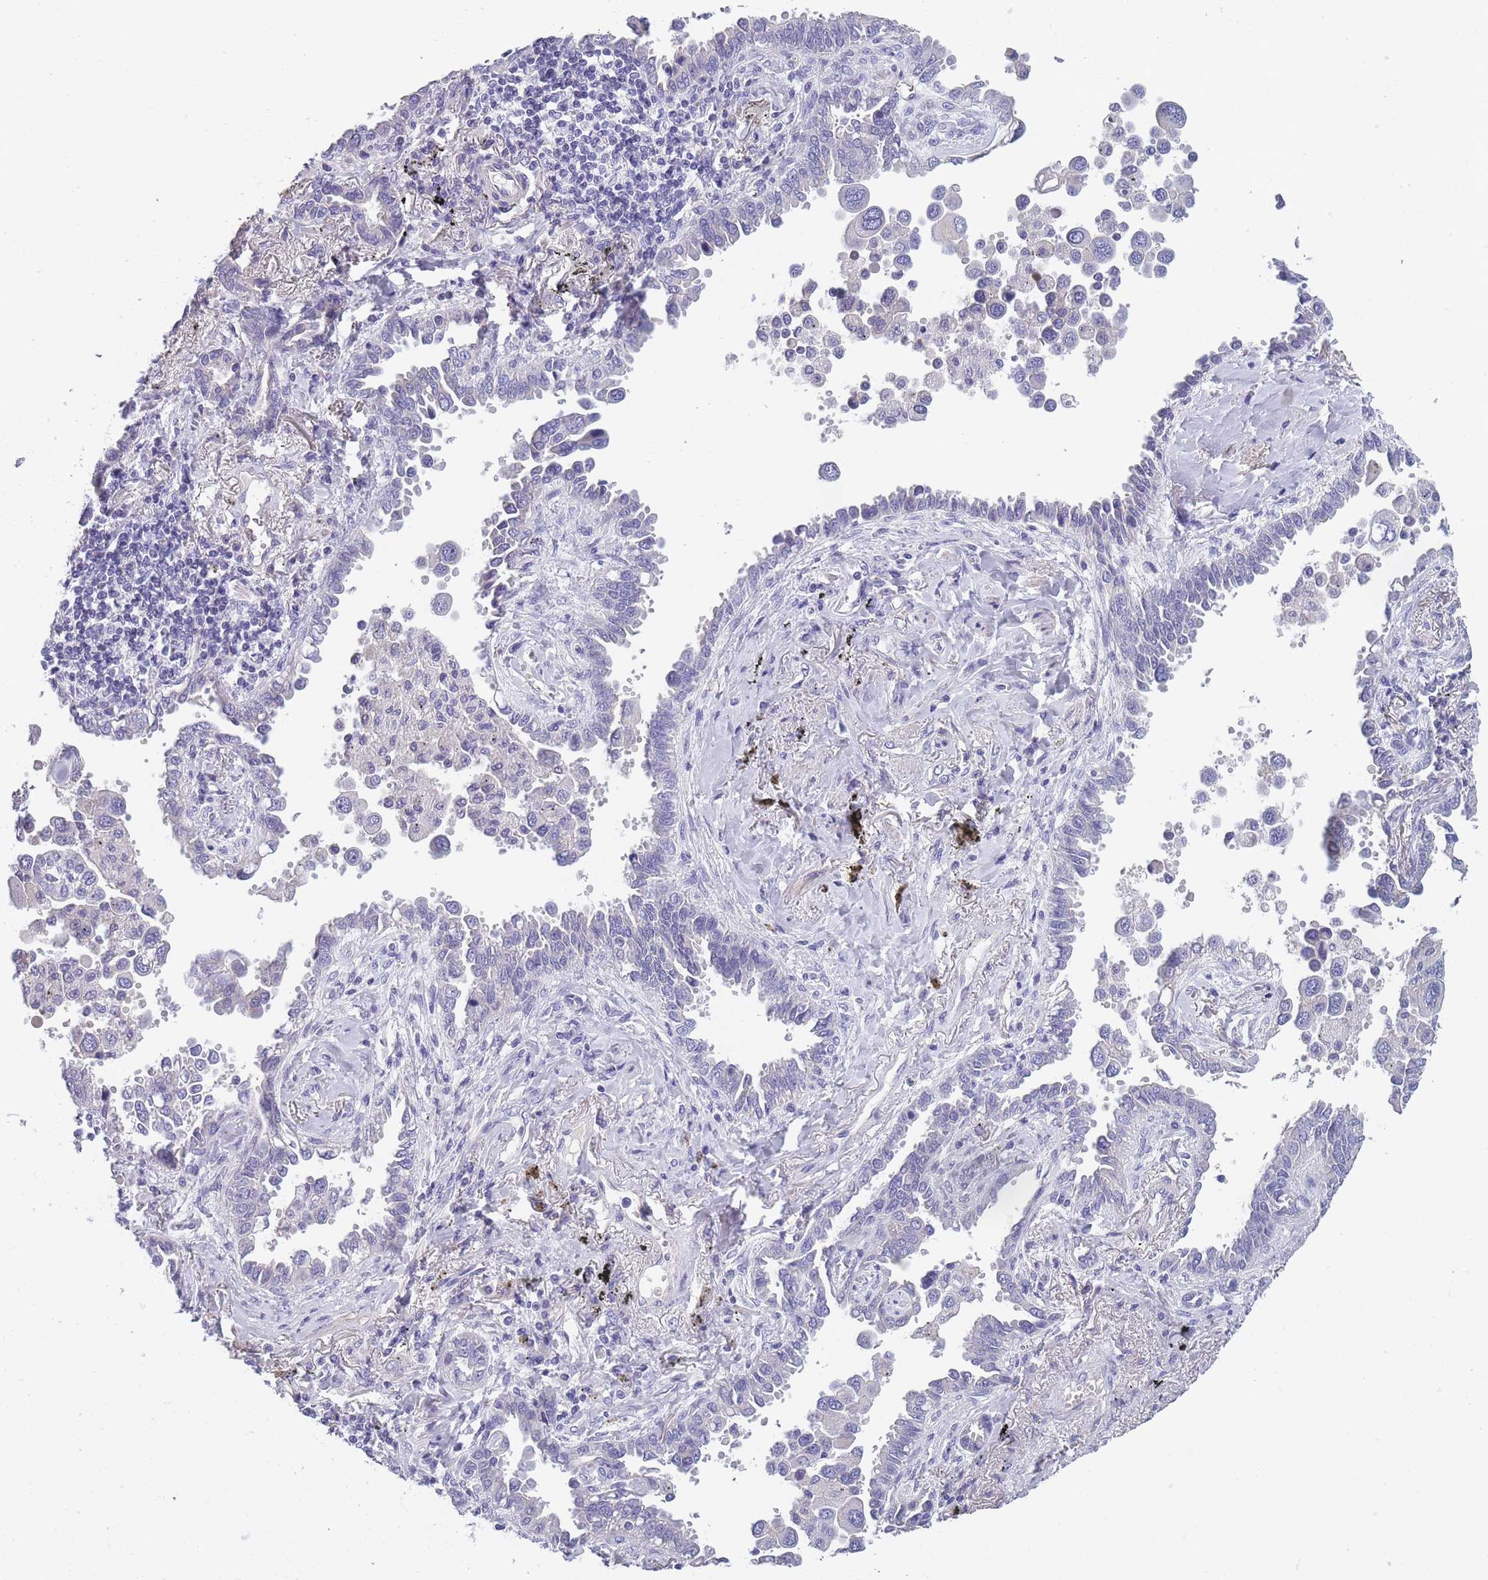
{"staining": {"intensity": "negative", "quantity": "none", "location": "none"}, "tissue": "lung cancer", "cell_type": "Tumor cells", "image_type": "cancer", "snomed": [{"axis": "morphology", "description": "Adenocarcinoma, NOS"}, {"axis": "topography", "description": "Lung"}], "caption": "The micrograph shows no staining of tumor cells in lung adenocarcinoma. The staining was performed using DAB (3,3'-diaminobenzidine) to visualize the protein expression in brown, while the nuclei were stained in blue with hematoxylin (Magnification: 20x).", "gene": "OR4C5", "patient": {"sex": "male", "age": 67}}